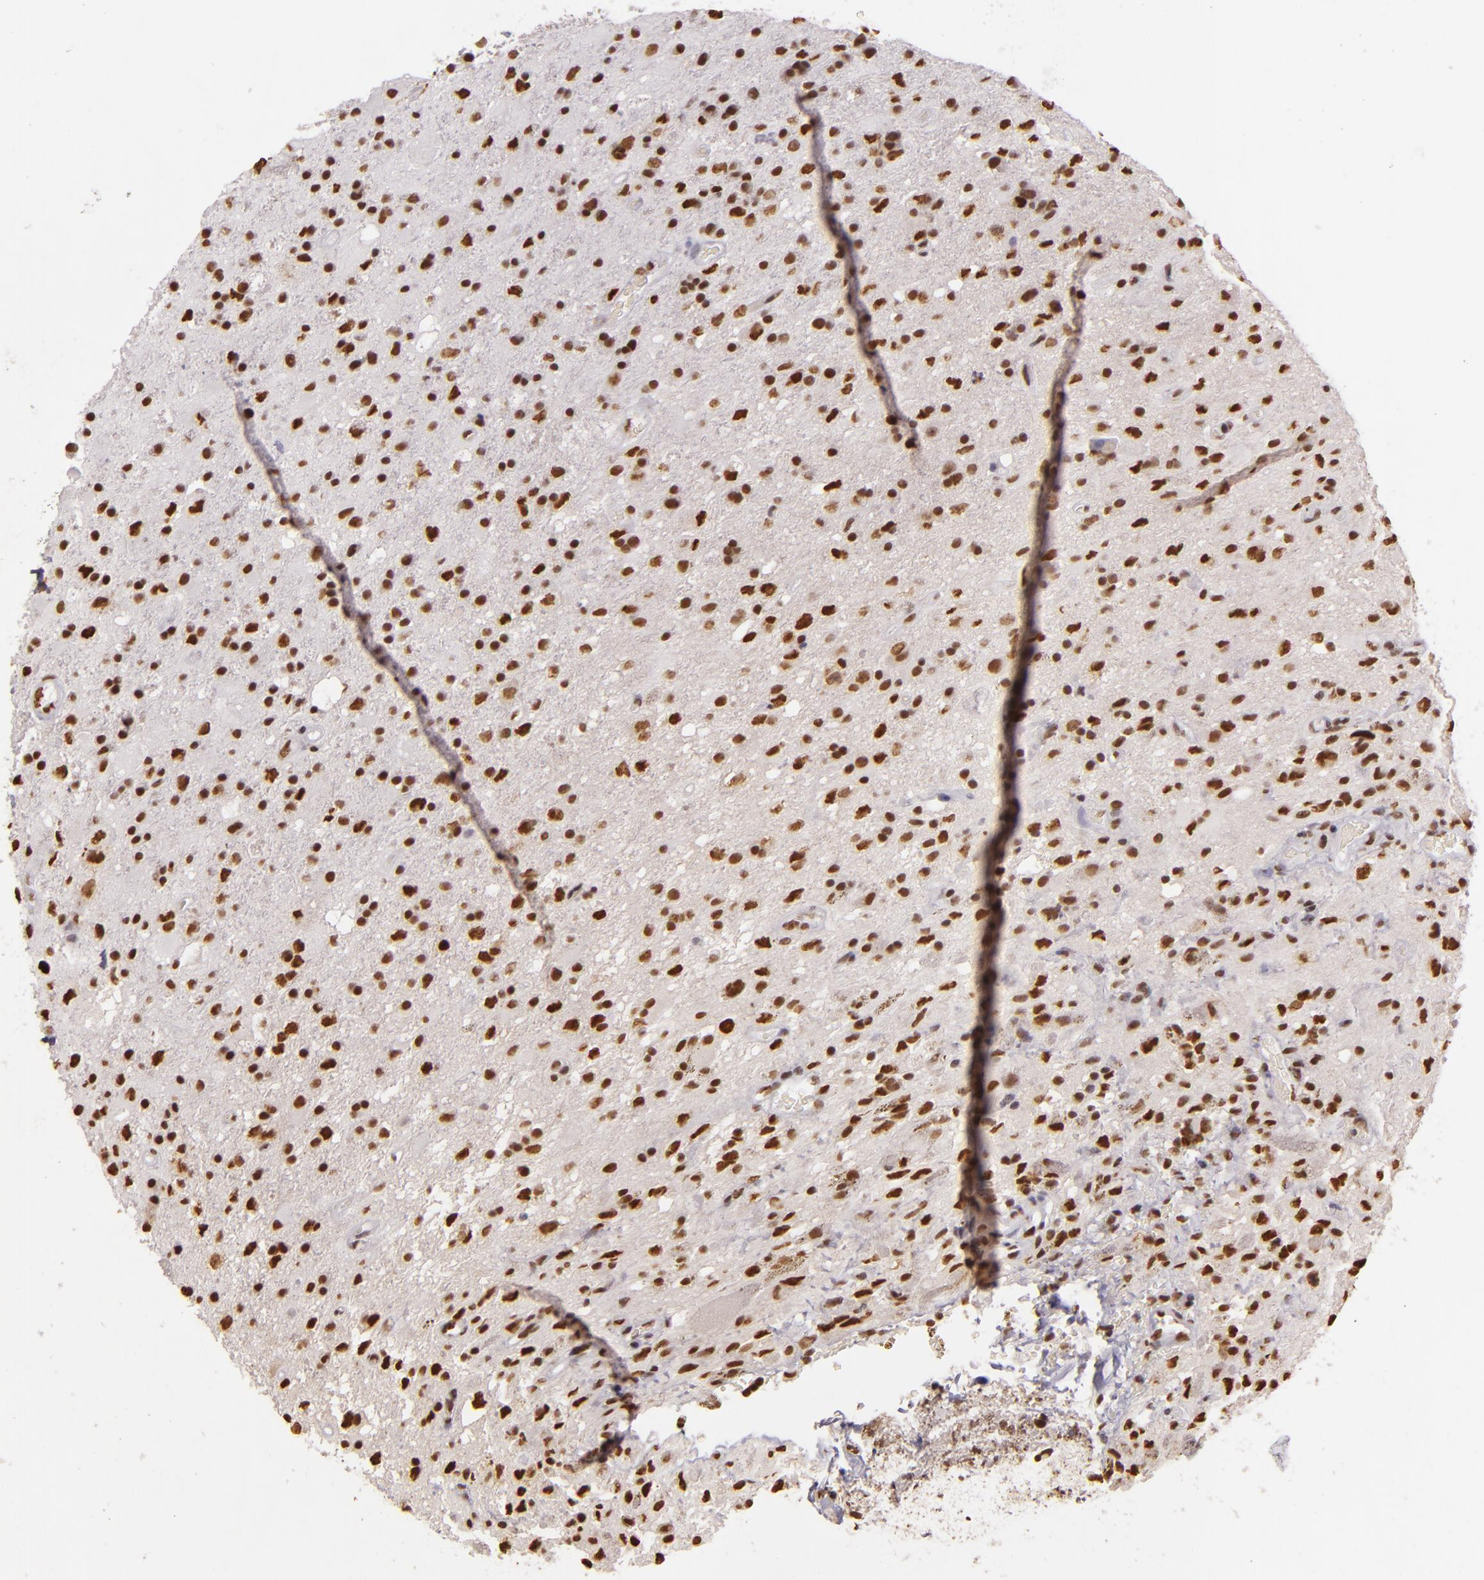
{"staining": {"intensity": "moderate", "quantity": ">75%", "location": "nuclear"}, "tissue": "glioma", "cell_type": "Tumor cells", "image_type": "cancer", "snomed": [{"axis": "morphology", "description": "Glioma, malignant, High grade"}, {"axis": "topography", "description": "Brain"}], "caption": "This micrograph reveals immunohistochemistry staining of malignant high-grade glioma, with medium moderate nuclear positivity in about >75% of tumor cells.", "gene": "PAPOLA", "patient": {"sex": "male", "age": 48}}